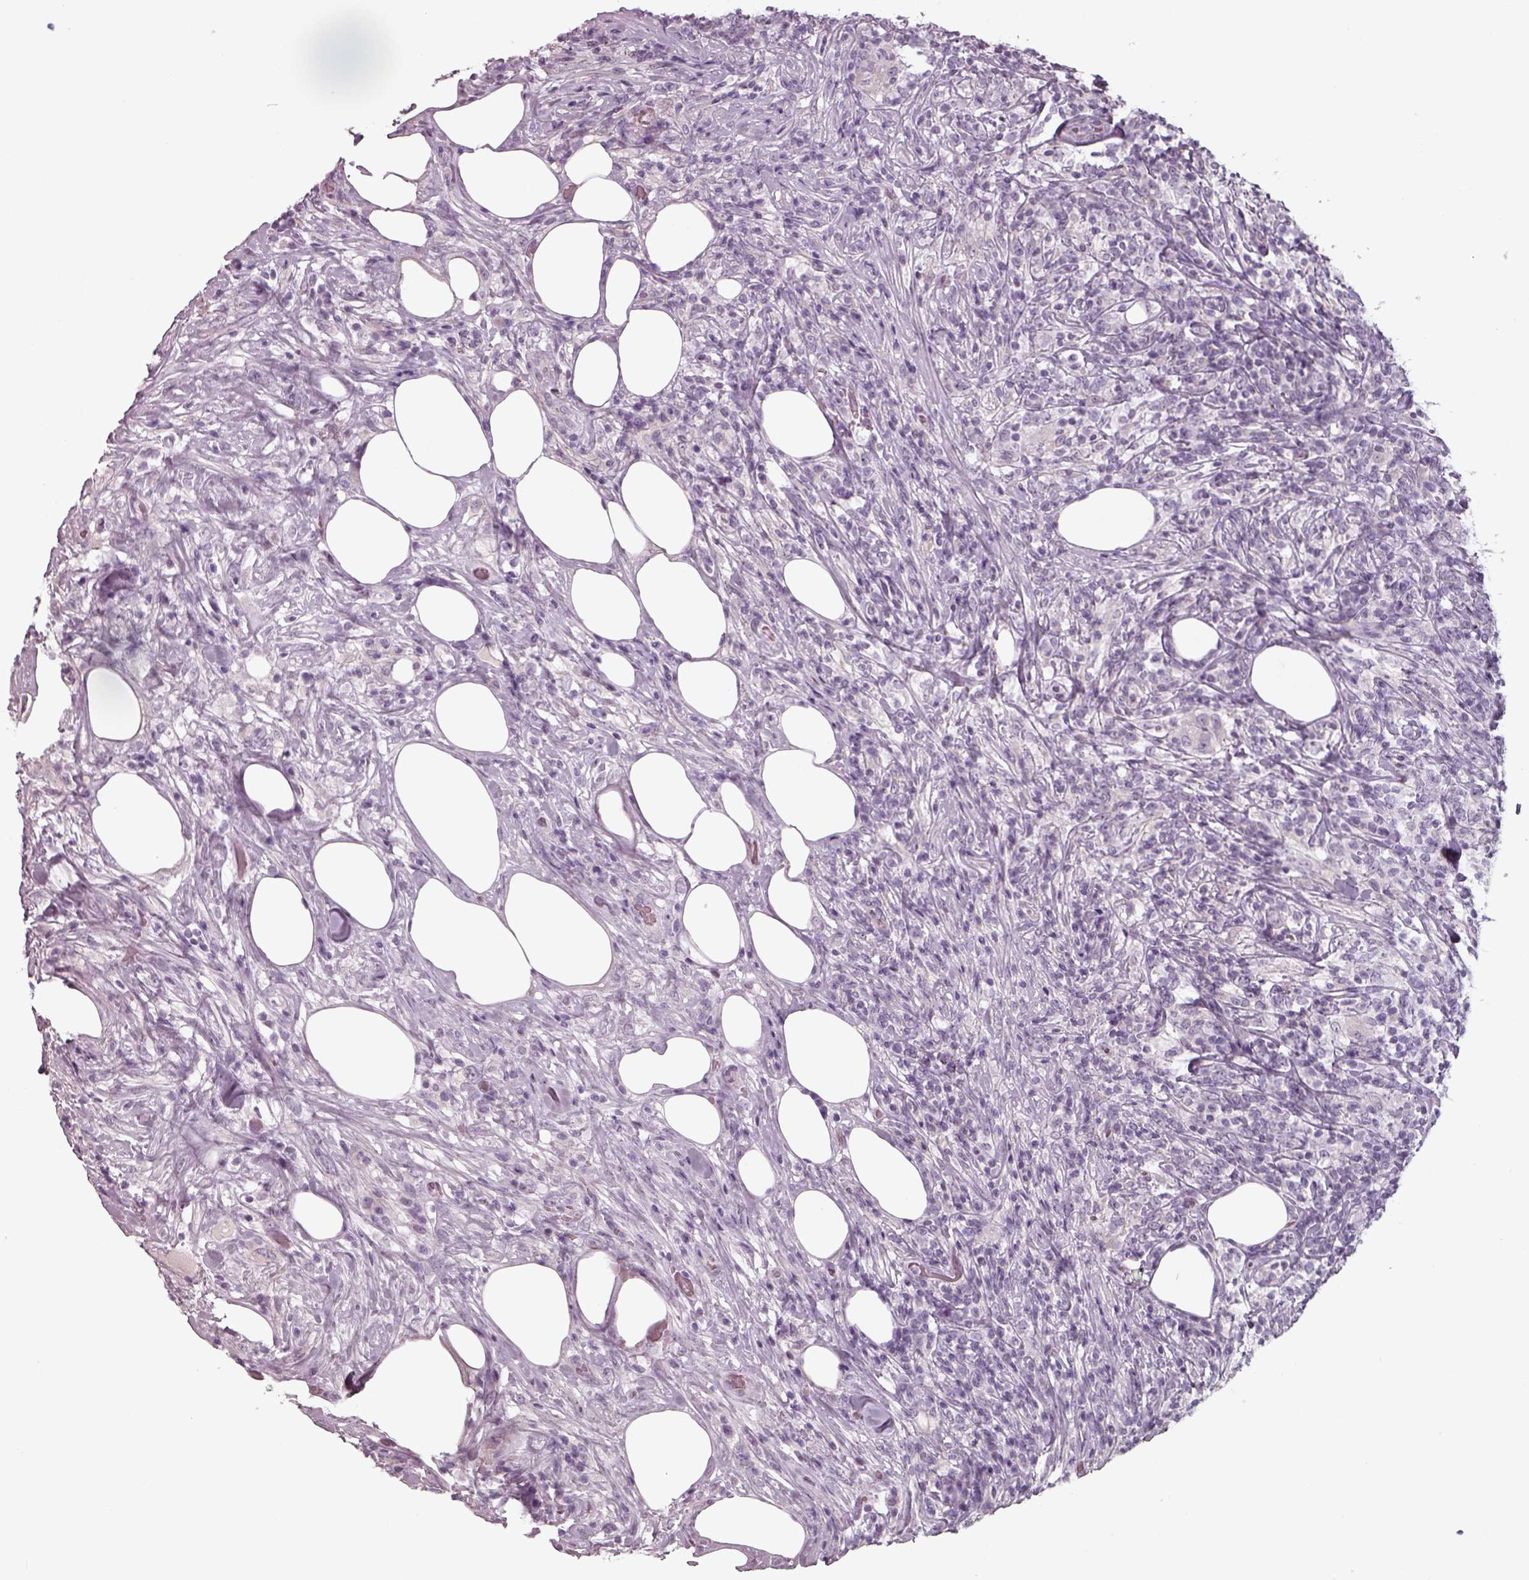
{"staining": {"intensity": "negative", "quantity": "none", "location": "none"}, "tissue": "lymphoma", "cell_type": "Tumor cells", "image_type": "cancer", "snomed": [{"axis": "morphology", "description": "Malignant lymphoma, non-Hodgkin's type, High grade"}, {"axis": "topography", "description": "Lymph node"}], "caption": "Immunohistochemical staining of human malignant lymphoma, non-Hodgkin's type (high-grade) shows no significant staining in tumor cells.", "gene": "SEPTIN14", "patient": {"sex": "female", "age": 84}}